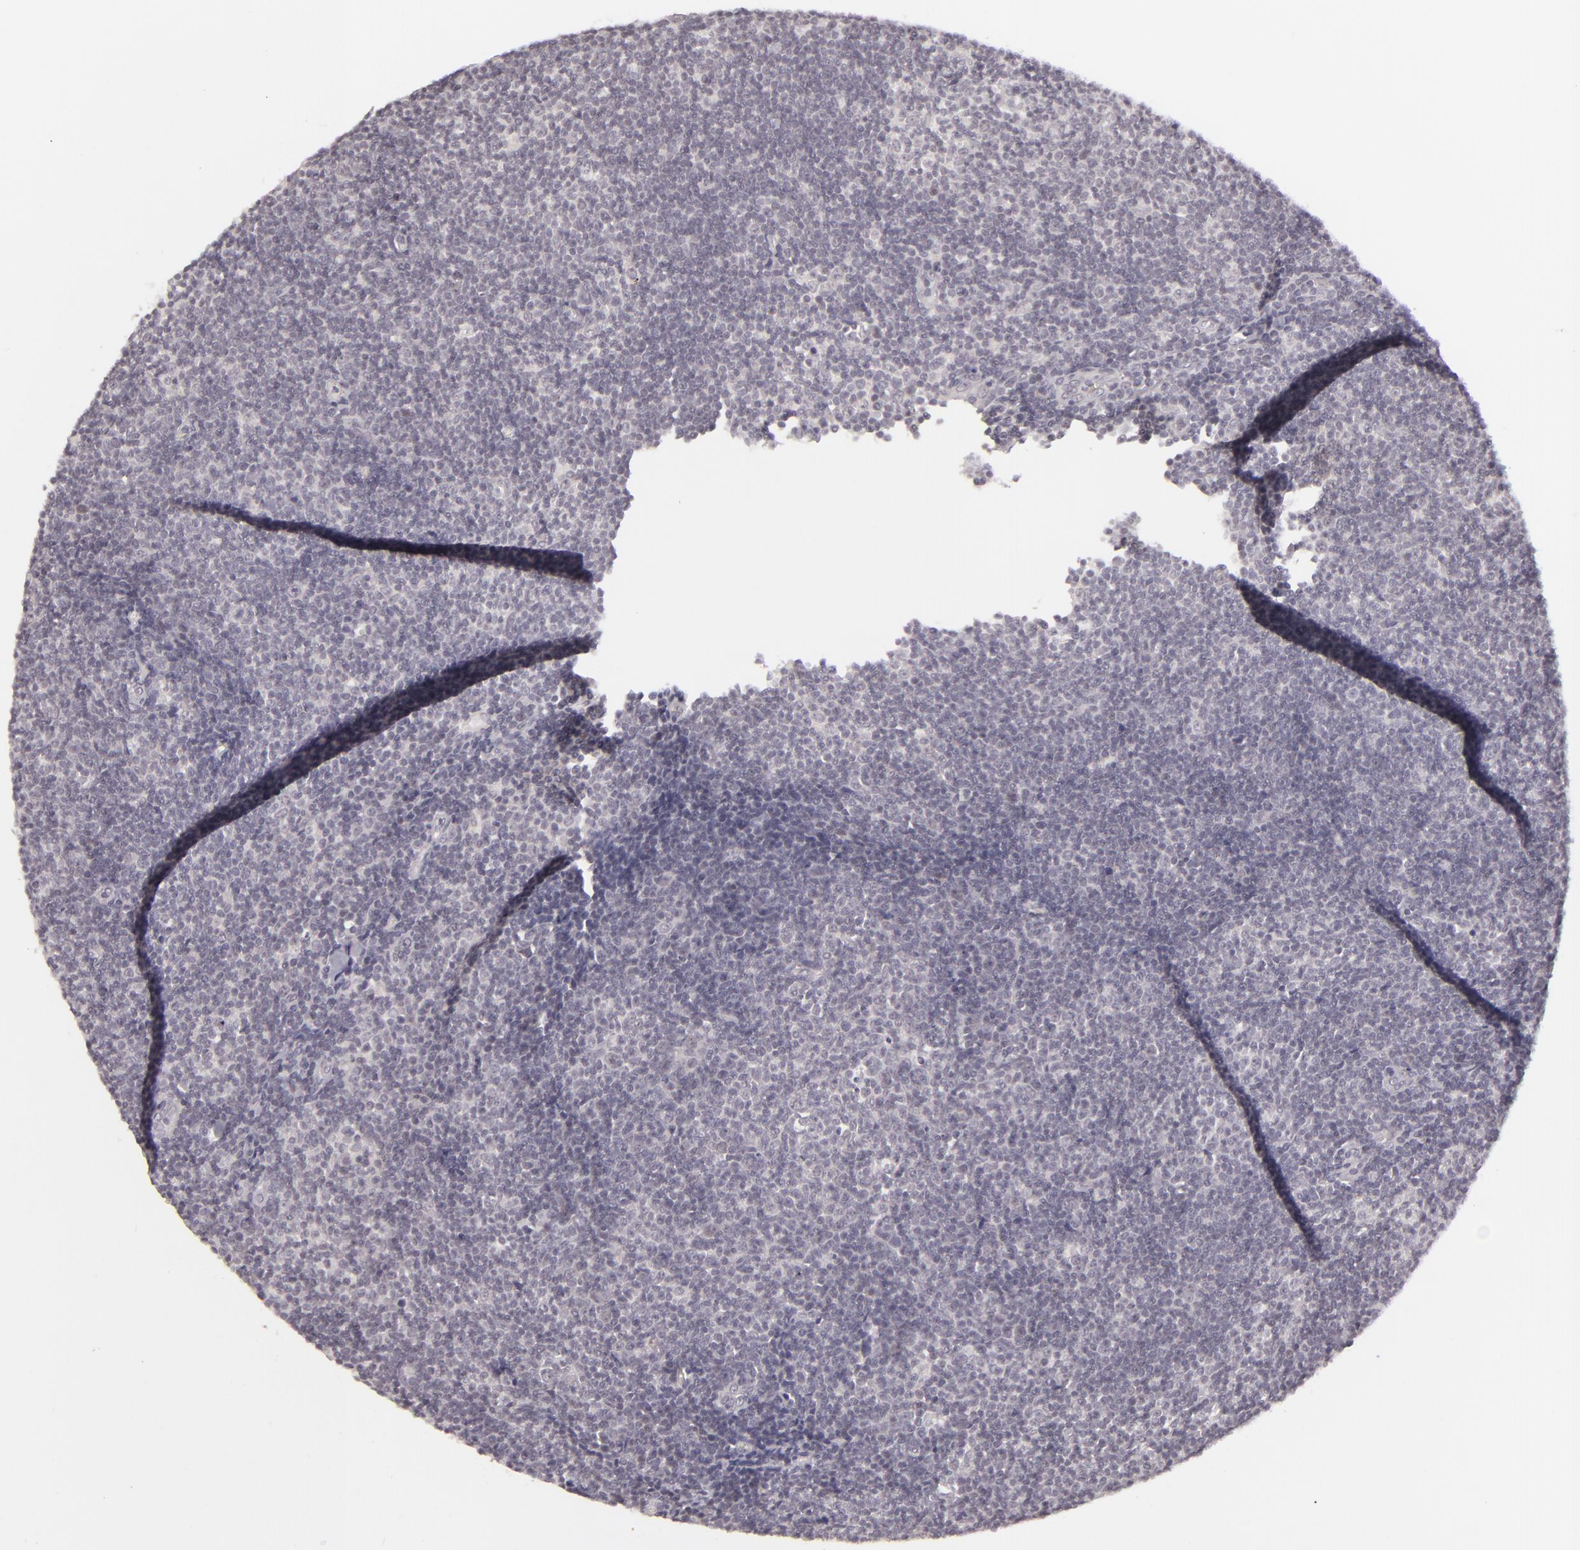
{"staining": {"intensity": "negative", "quantity": "none", "location": "none"}, "tissue": "lymphoma", "cell_type": "Tumor cells", "image_type": "cancer", "snomed": [{"axis": "morphology", "description": "Malignant lymphoma, non-Hodgkin's type, Low grade"}, {"axis": "topography", "description": "Lymph node"}], "caption": "Tumor cells are negative for brown protein staining in lymphoma.", "gene": "DLG3", "patient": {"sex": "male", "age": 49}}